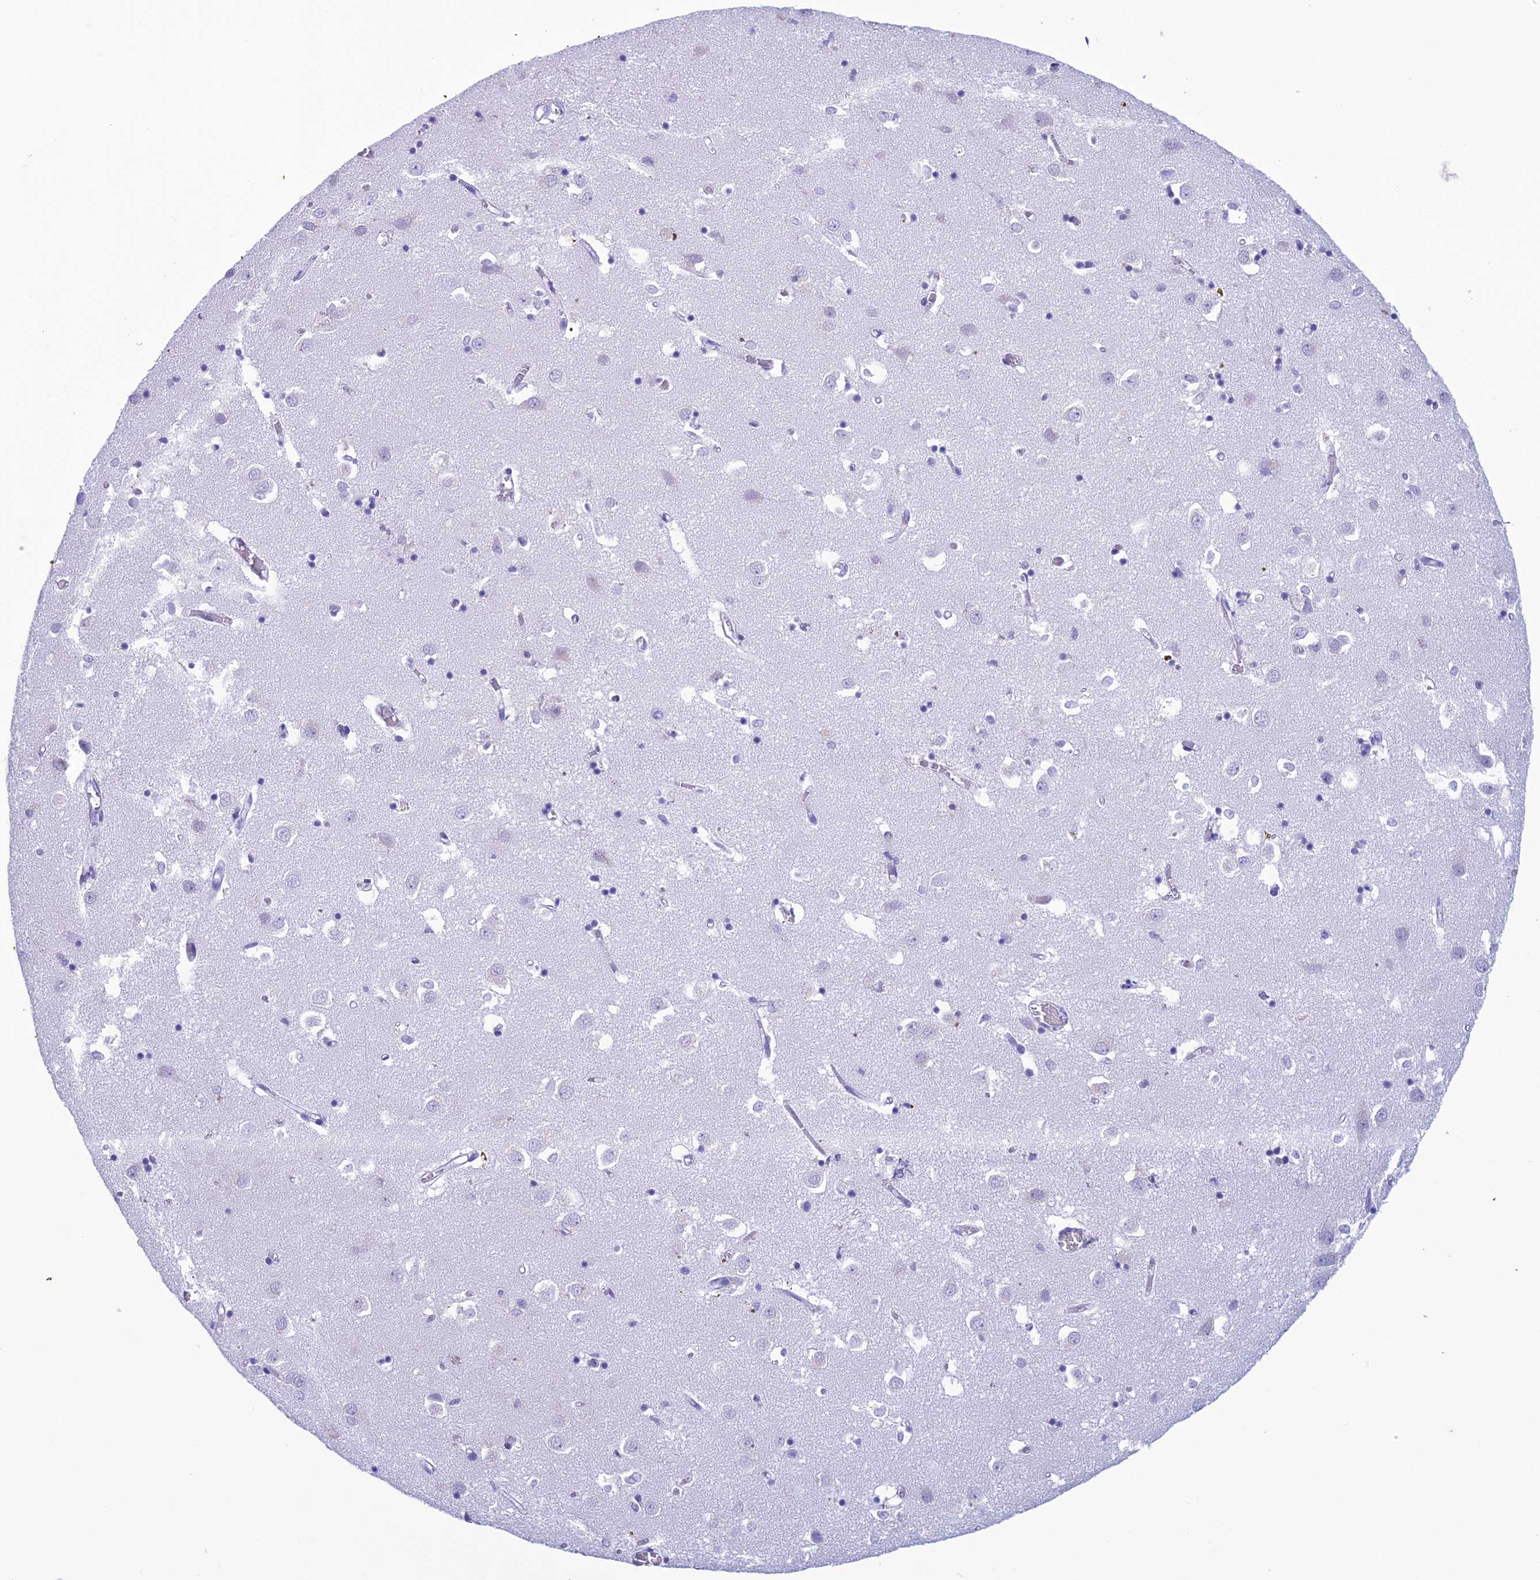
{"staining": {"intensity": "negative", "quantity": "none", "location": "none"}, "tissue": "caudate", "cell_type": "Glial cells", "image_type": "normal", "snomed": [{"axis": "morphology", "description": "Normal tissue, NOS"}, {"axis": "topography", "description": "Lateral ventricle wall"}], "caption": "DAB immunohistochemical staining of unremarkable caudate demonstrates no significant expression in glial cells.", "gene": "TRAM1L1", "patient": {"sex": "male", "age": 70}}